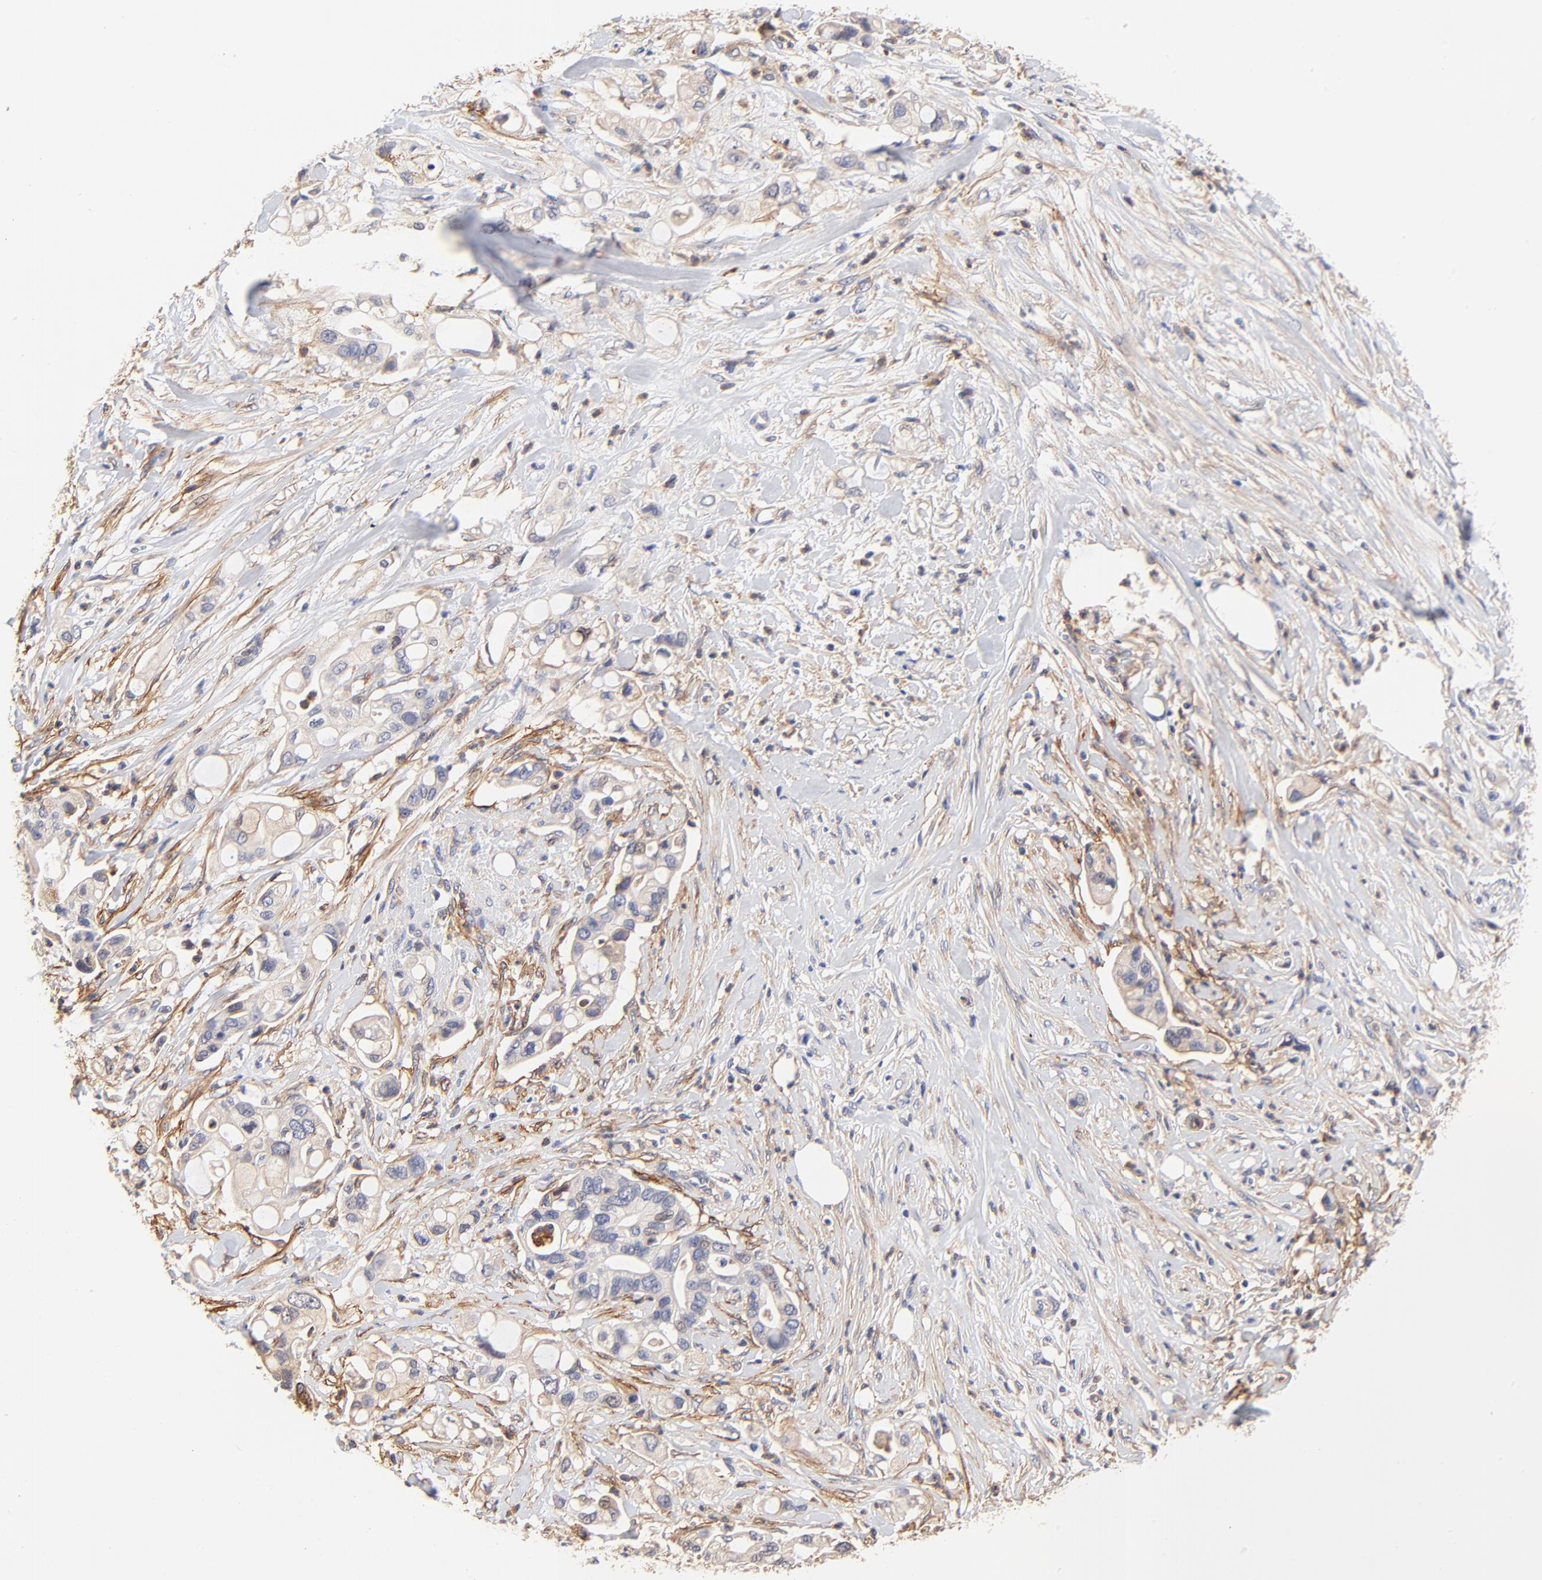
{"staining": {"intensity": "weak", "quantity": ">75%", "location": "cytoplasmic/membranous"}, "tissue": "pancreatic cancer", "cell_type": "Tumor cells", "image_type": "cancer", "snomed": [{"axis": "morphology", "description": "Adenocarcinoma, NOS"}, {"axis": "topography", "description": "Pancreas"}], "caption": "Protein expression analysis of pancreatic cancer demonstrates weak cytoplasmic/membranous expression in about >75% of tumor cells. (IHC, brightfield microscopy, high magnification).", "gene": "PTK7", "patient": {"sex": "male", "age": 70}}